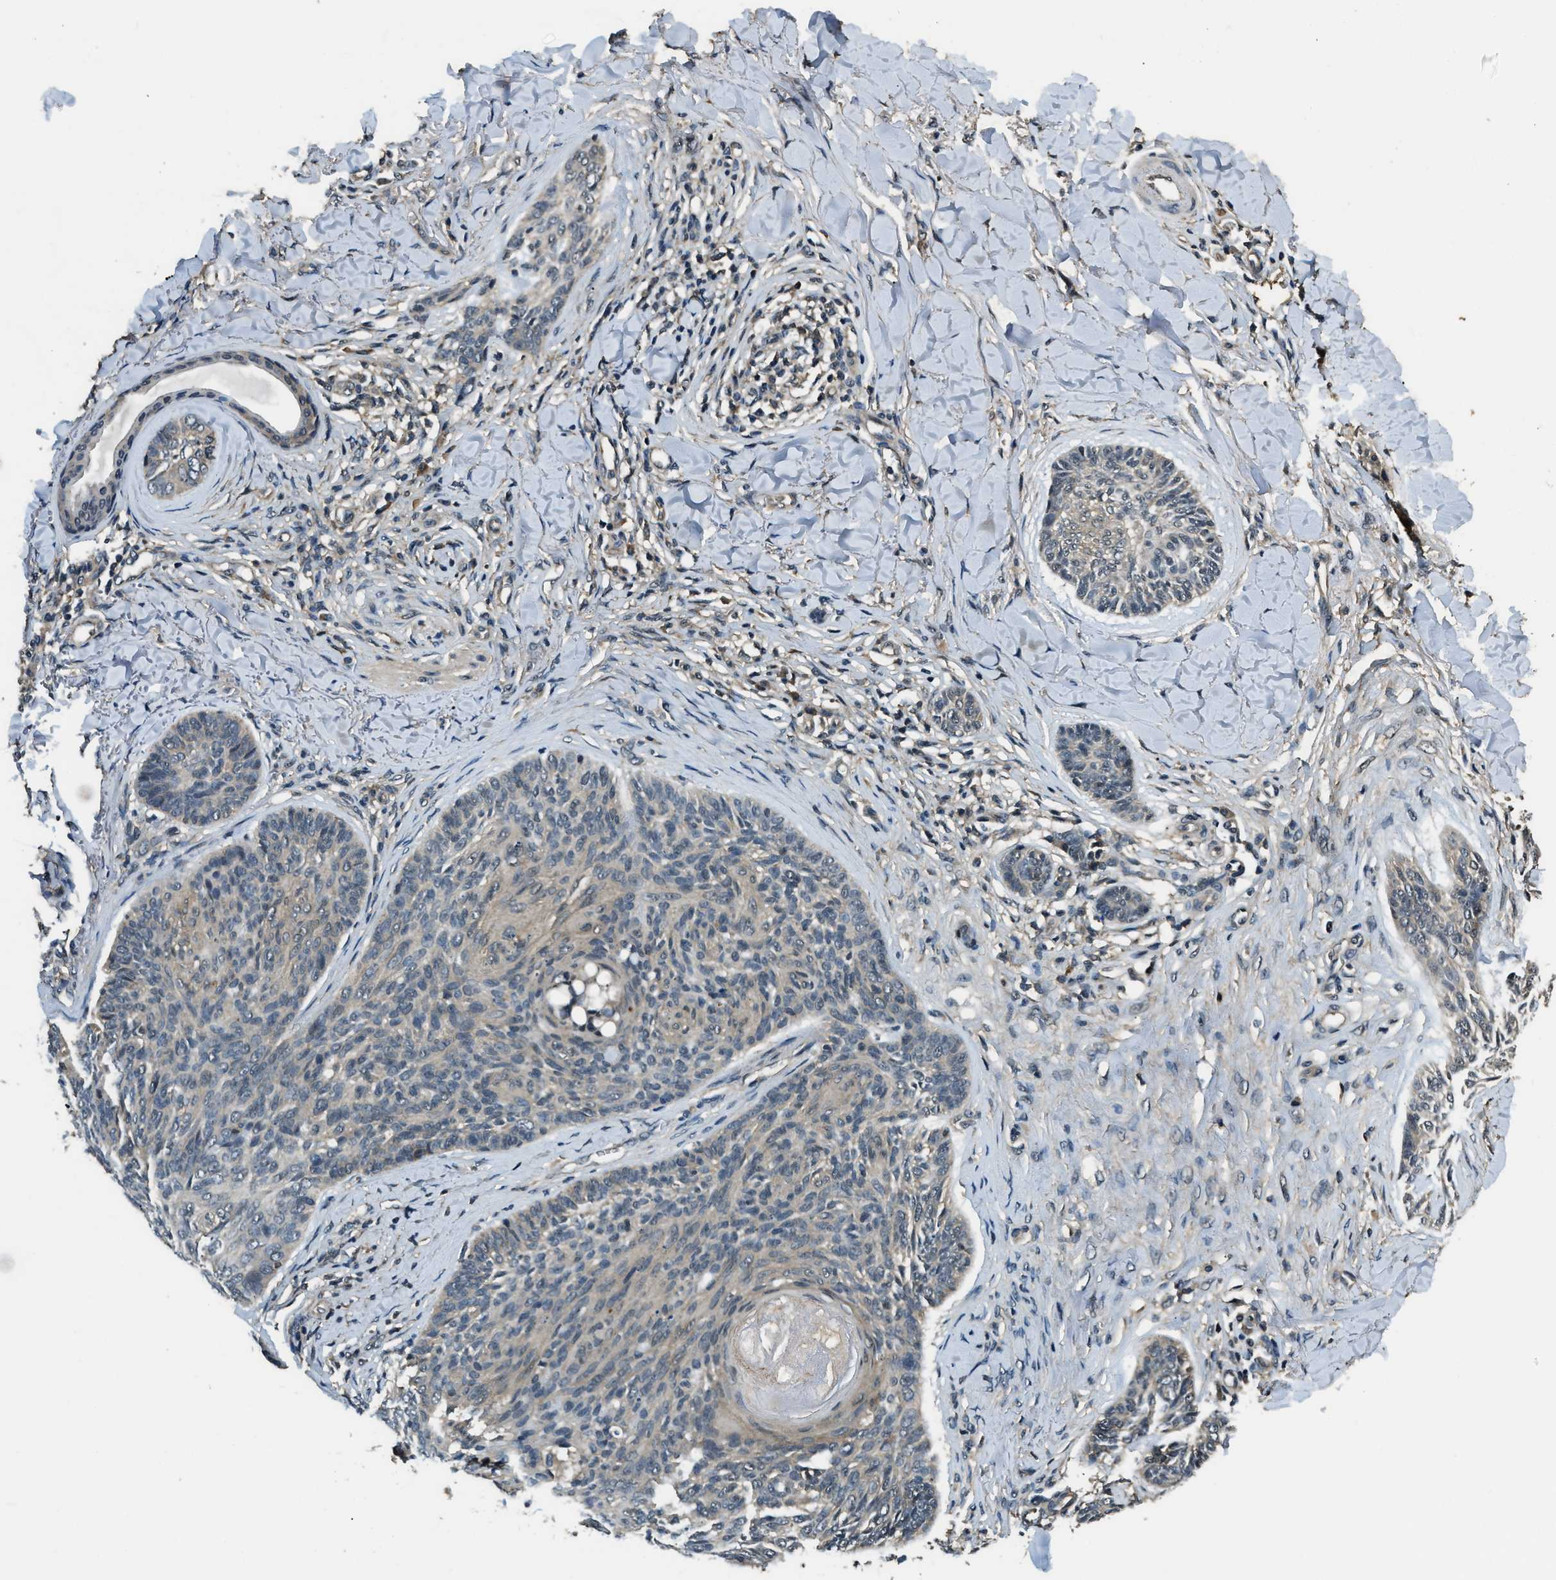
{"staining": {"intensity": "weak", "quantity": "<25%", "location": "cytoplasmic/membranous"}, "tissue": "skin cancer", "cell_type": "Tumor cells", "image_type": "cancer", "snomed": [{"axis": "morphology", "description": "Basal cell carcinoma"}, {"axis": "topography", "description": "Skin"}], "caption": "The IHC micrograph has no significant positivity in tumor cells of skin cancer (basal cell carcinoma) tissue.", "gene": "NUDCD3", "patient": {"sex": "male", "age": 43}}